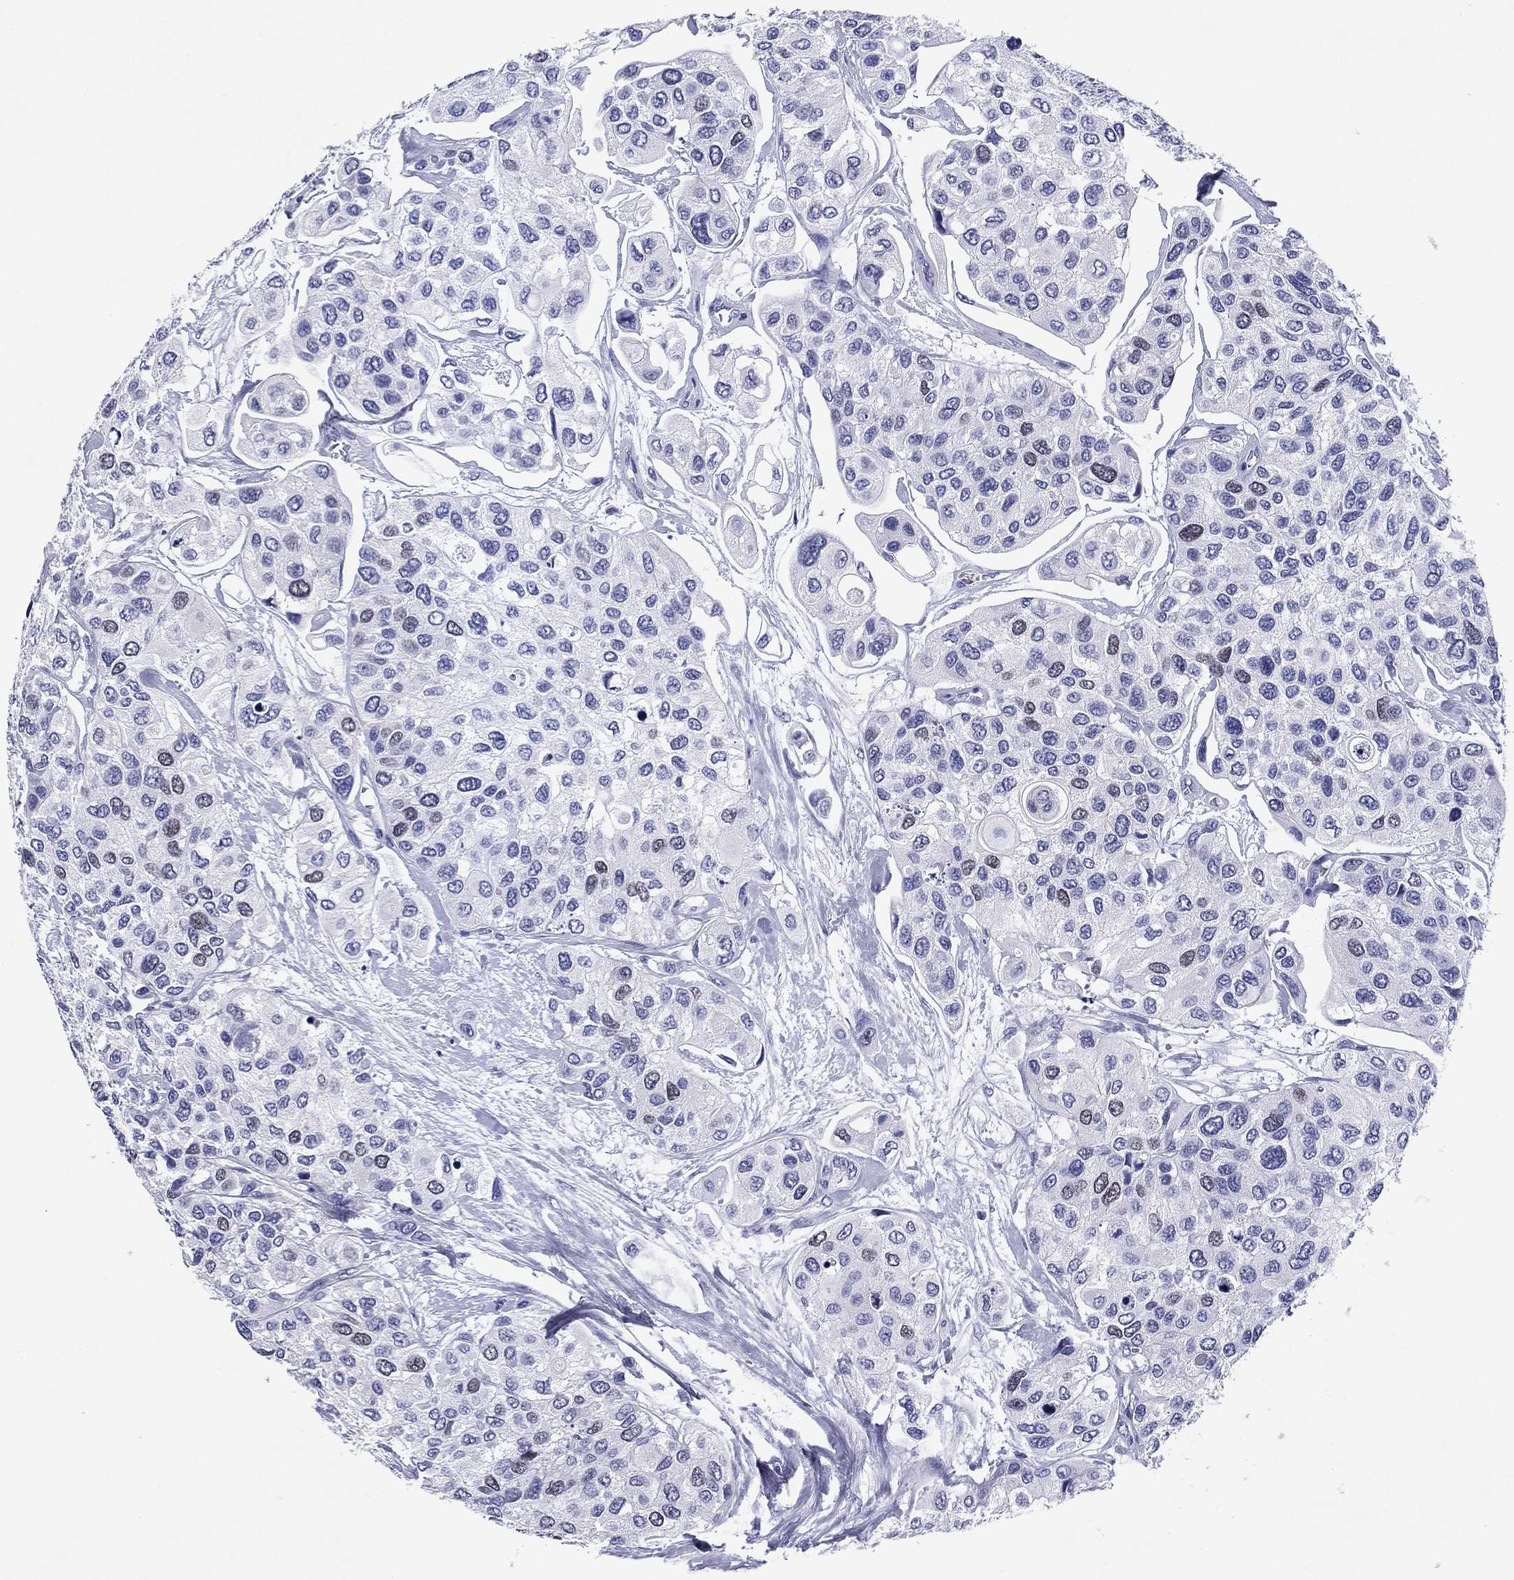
{"staining": {"intensity": "weak", "quantity": "<25%", "location": "nuclear"}, "tissue": "urothelial cancer", "cell_type": "Tumor cells", "image_type": "cancer", "snomed": [{"axis": "morphology", "description": "Urothelial carcinoma, High grade"}, {"axis": "topography", "description": "Urinary bladder"}], "caption": "High power microscopy micrograph of an IHC image of high-grade urothelial carcinoma, revealing no significant expression in tumor cells.", "gene": "GZMK", "patient": {"sex": "male", "age": 77}}